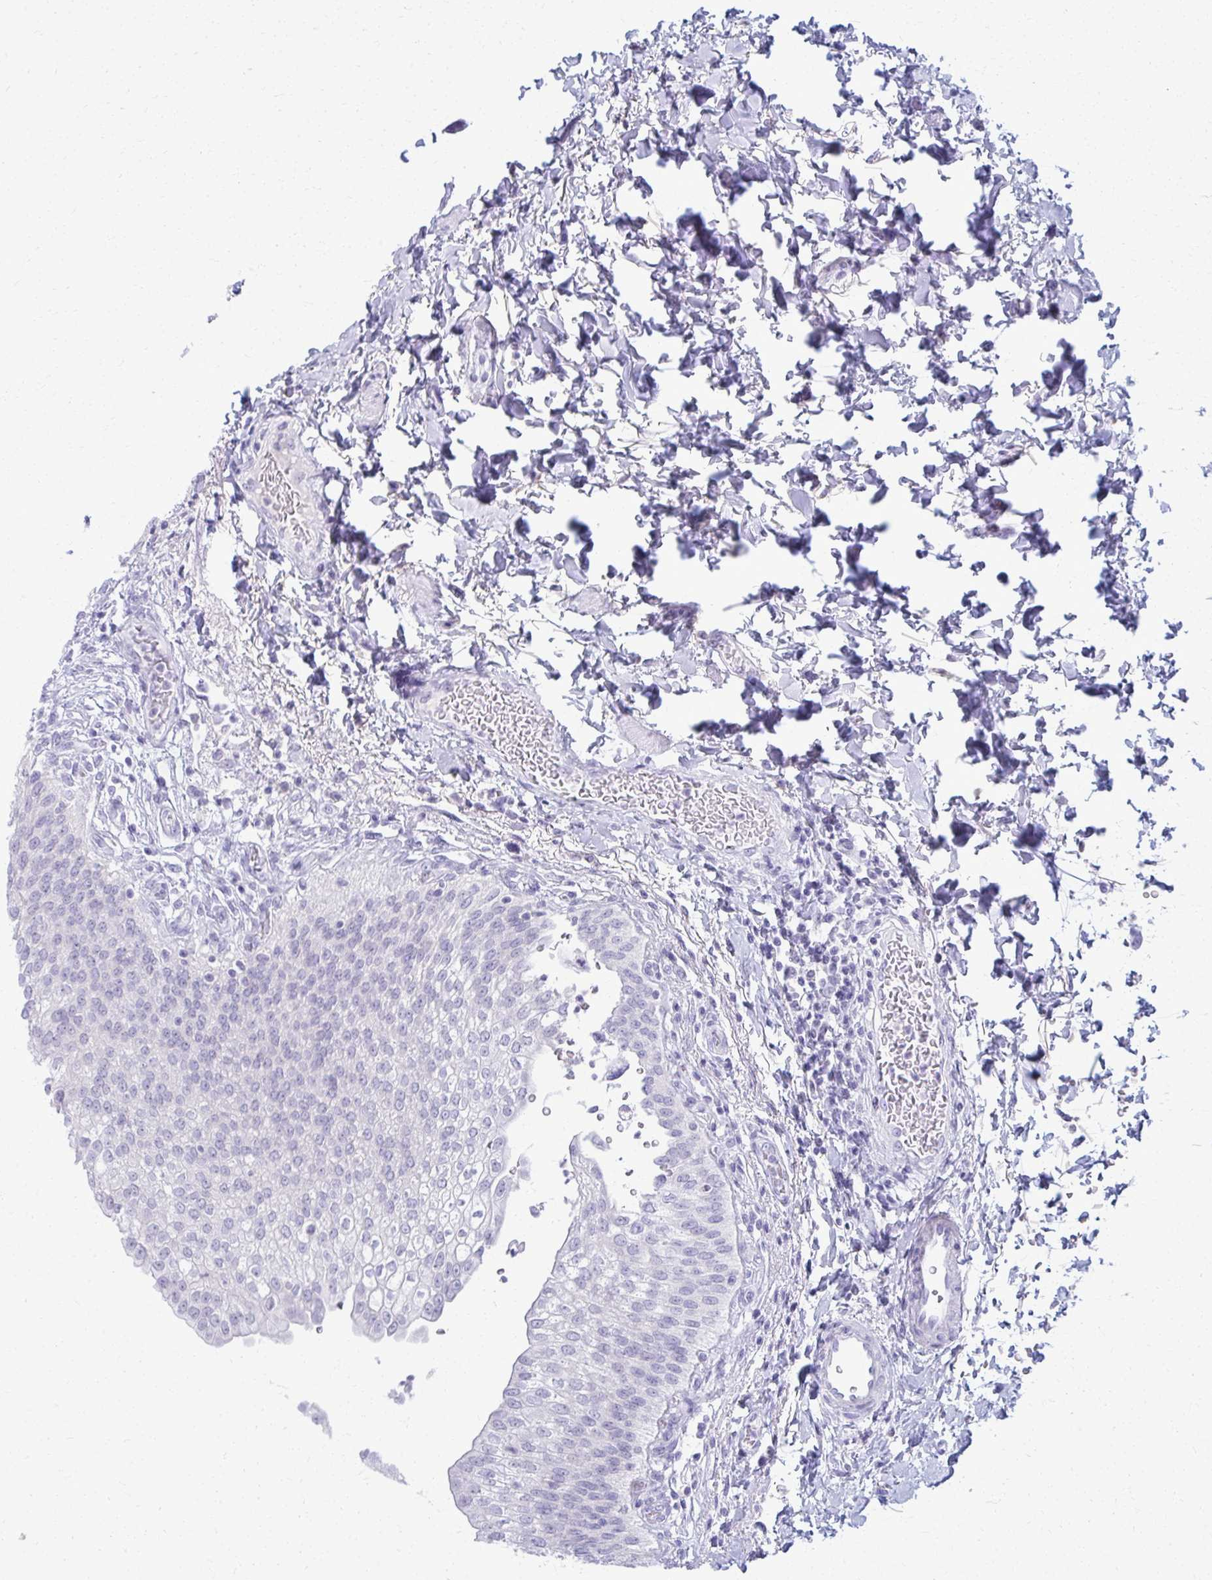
{"staining": {"intensity": "weak", "quantity": "<25%", "location": "nuclear"}, "tissue": "urinary bladder", "cell_type": "Urothelial cells", "image_type": "normal", "snomed": [{"axis": "morphology", "description": "Normal tissue, NOS"}, {"axis": "topography", "description": "Urinary bladder"}, {"axis": "topography", "description": "Peripheral nerve tissue"}], "caption": "Immunohistochemical staining of benign urinary bladder demonstrates no significant expression in urothelial cells. (Immunohistochemistry, brightfield microscopy, high magnification).", "gene": "ACSM2A", "patient": {"sex": "female", "age": 60}}